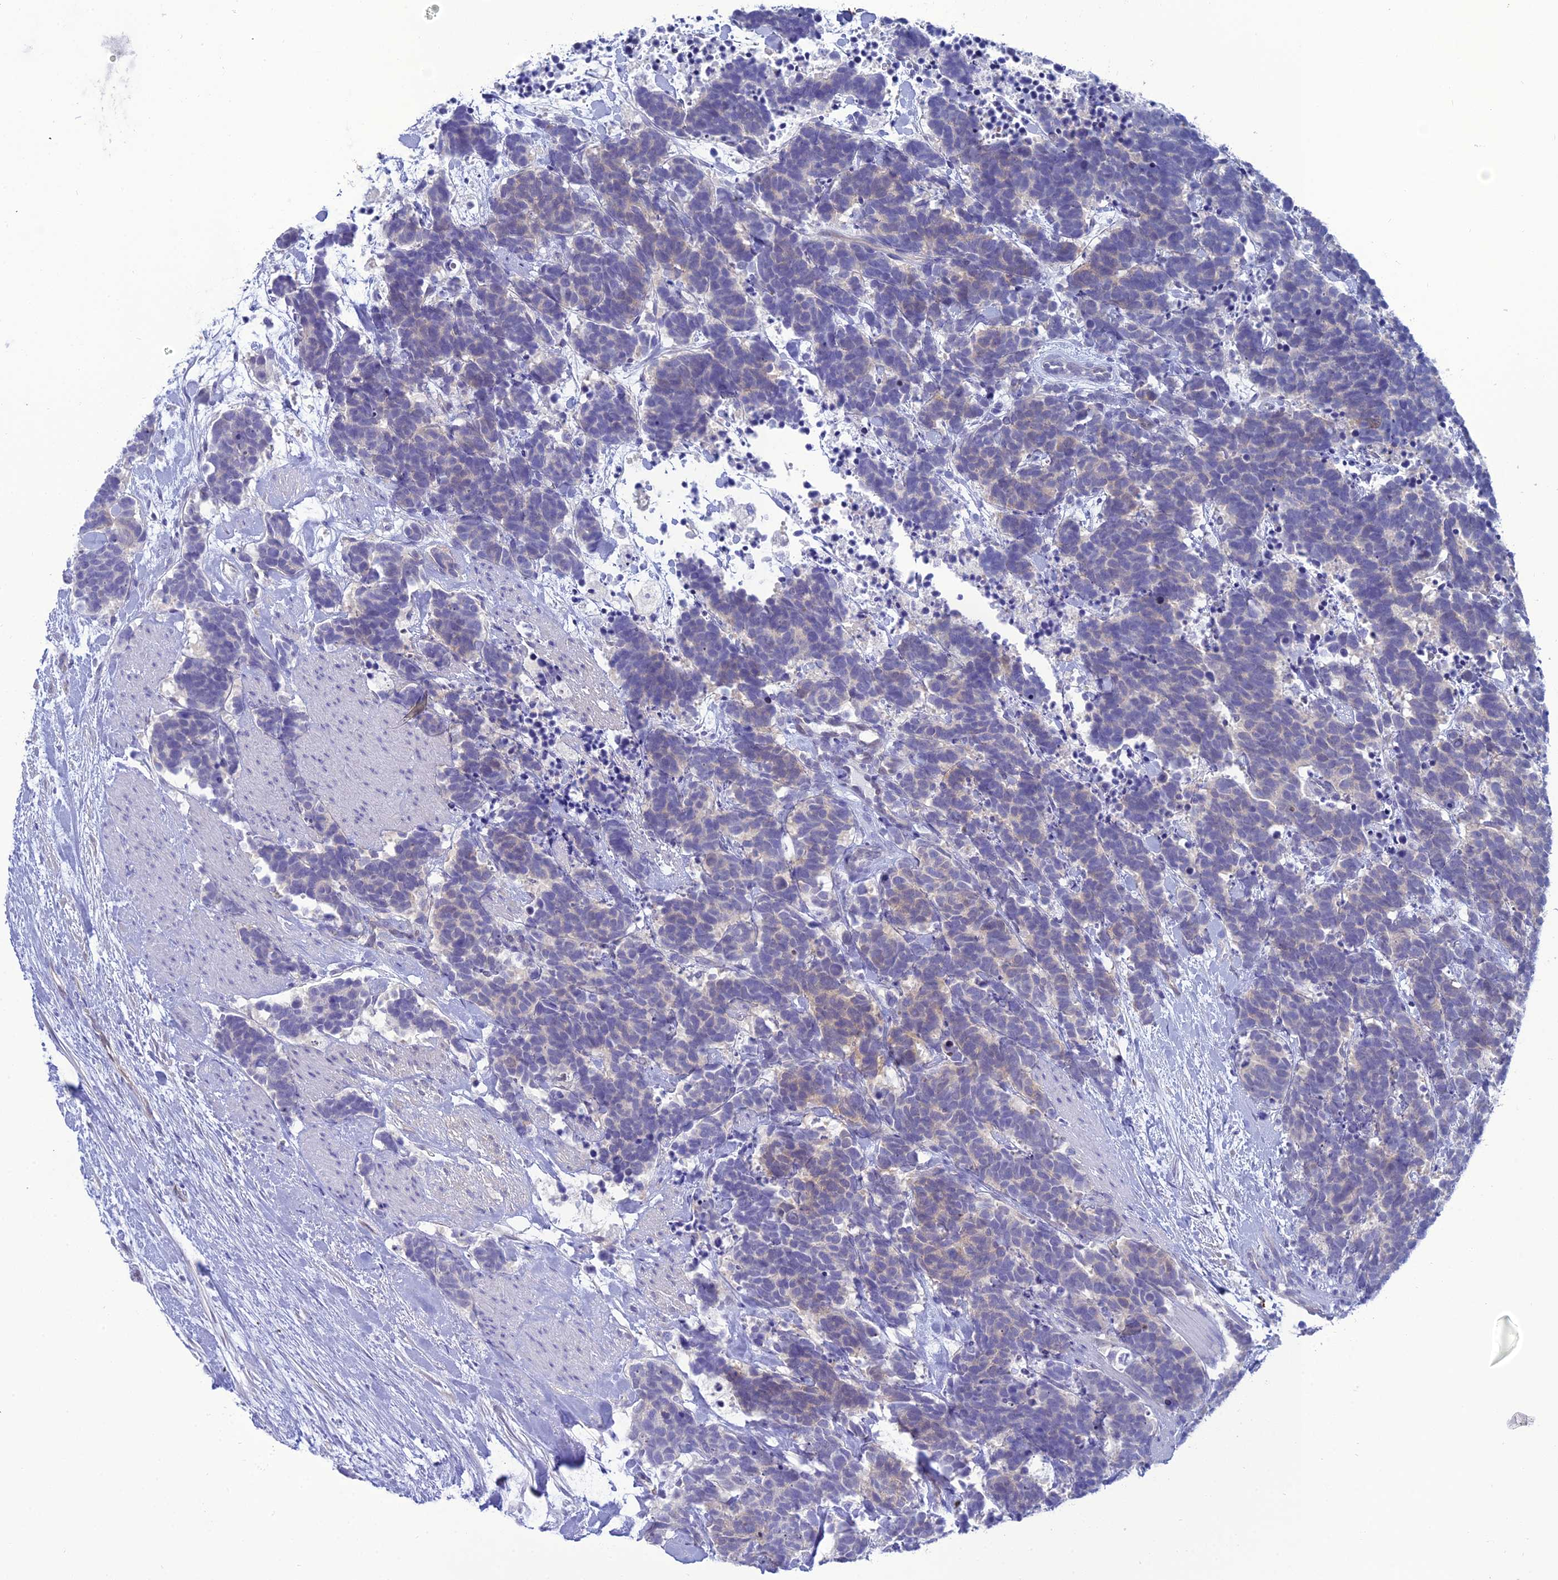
{"staining": {"intensity": "negative", "quantity": "none", "location": "none"}, "tissue": "carcinoid", "cell_type": "Tumor cells", "image_type": "cancer", "snomed": [{"axis": "morphology", "description": "Carcinoma, NOS"}, {"axis": "morphology", "description": "Carcinoid, malignant, NOS"}, {"axis": "topography", "description": "Prostate"}], "caption": "DAB immunohistochemical staining of human carcinoid demonstrates no significant positivity in tumor cells.", "gene": "GNPNAT1", "patient": {"sex": "male", "age": 57}}